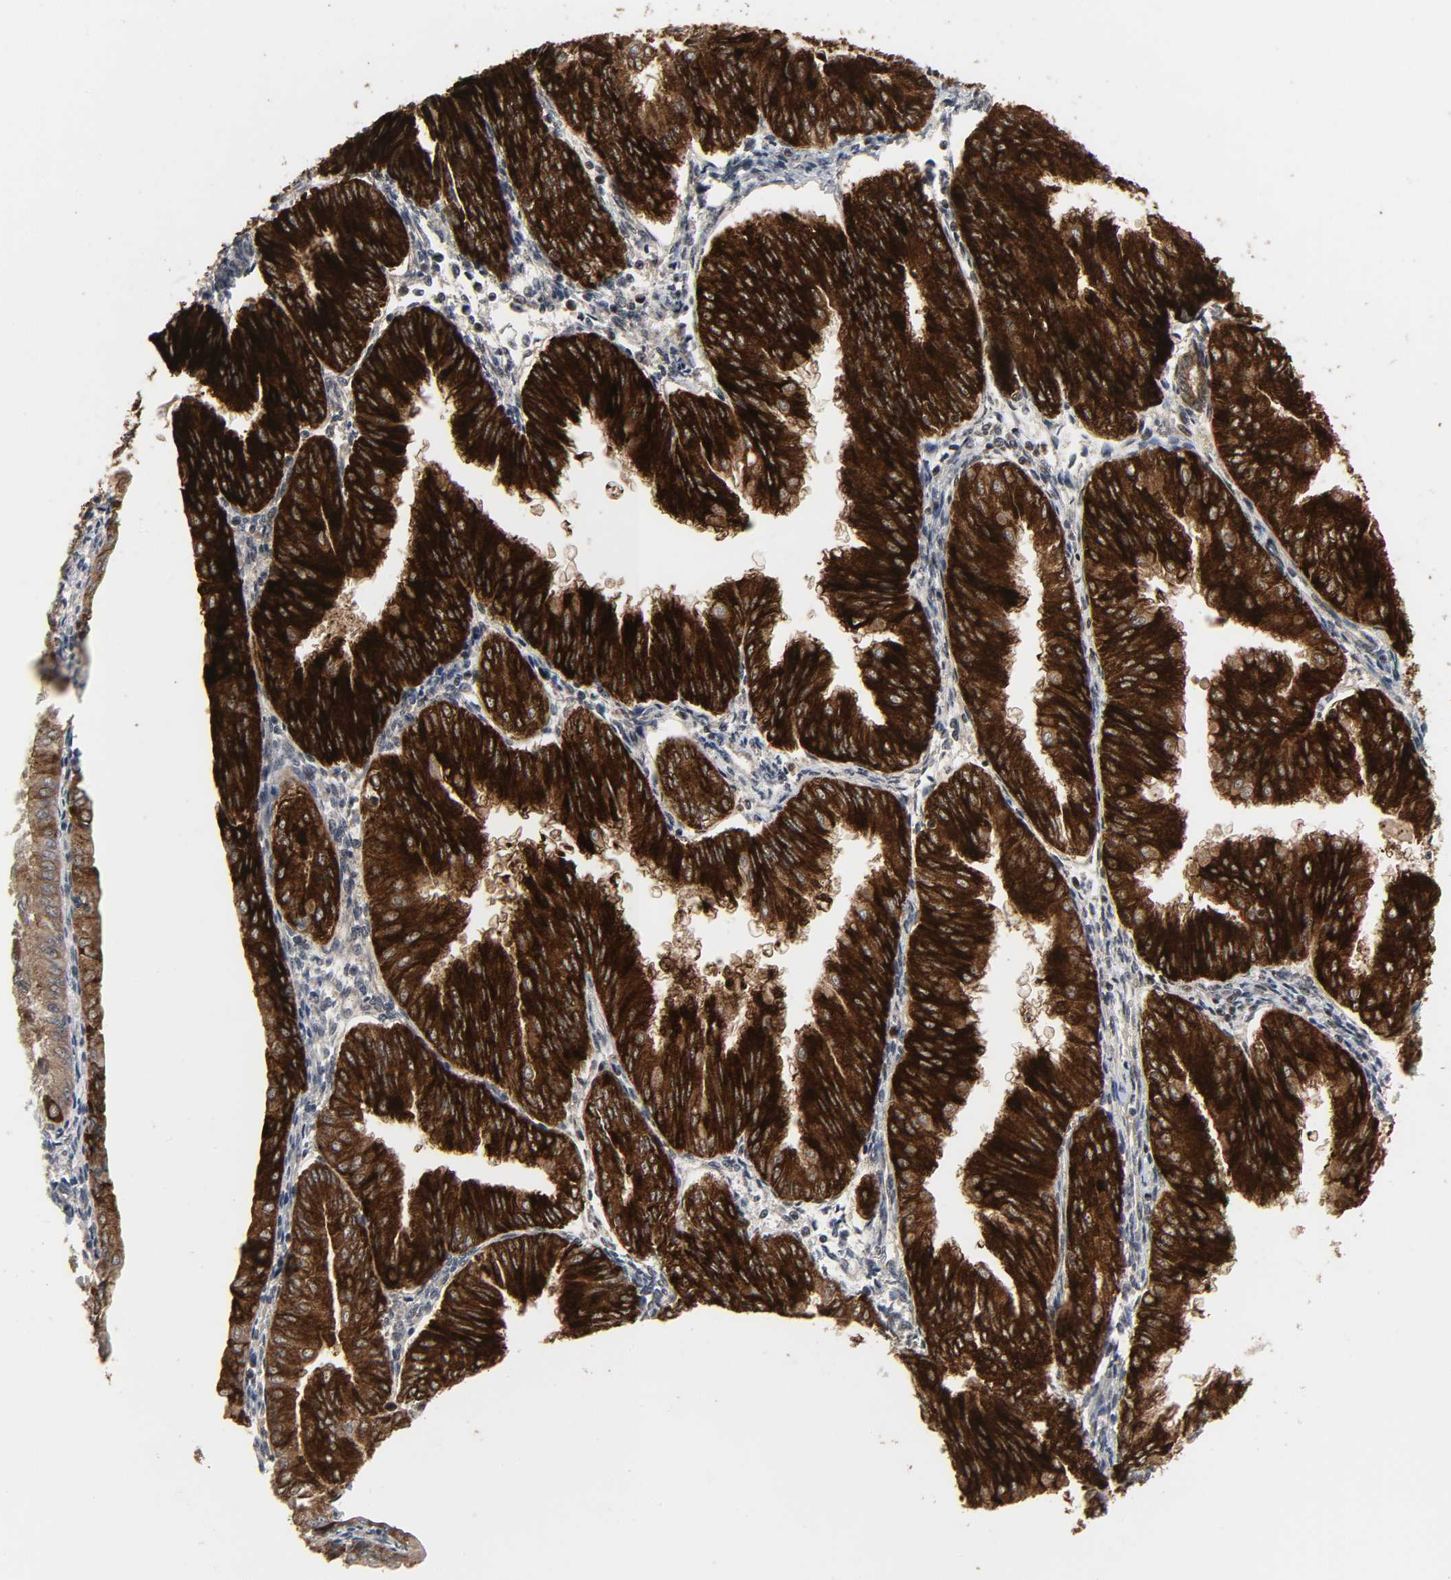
{"staining": {"intensity": "strong", "quantity": ">75%", "location": "cytoplasmic/membranous"}, "tissue": "endometrial cancer", "cell_type": "Tumor cells", "image_type": "cancer", "snomed": [{"axis": "morphology", "description": "Adenocarcinoma, NOS"}, {"axis": "topography", "description": "Endometrium"}], "caption": "Immunohistochemical staining of human endometrial cancer (adenocarcinoma) exhibits high levels of strong cytoplasmic/membranous expression in about >75% of tumor cells. The staining was performed using DAB, with brown indicating positive protein expression. Nuclei are stained blue with hematoxylin.", "gene": "MUC1", "patient": {"sex": "female", "age": 53}}